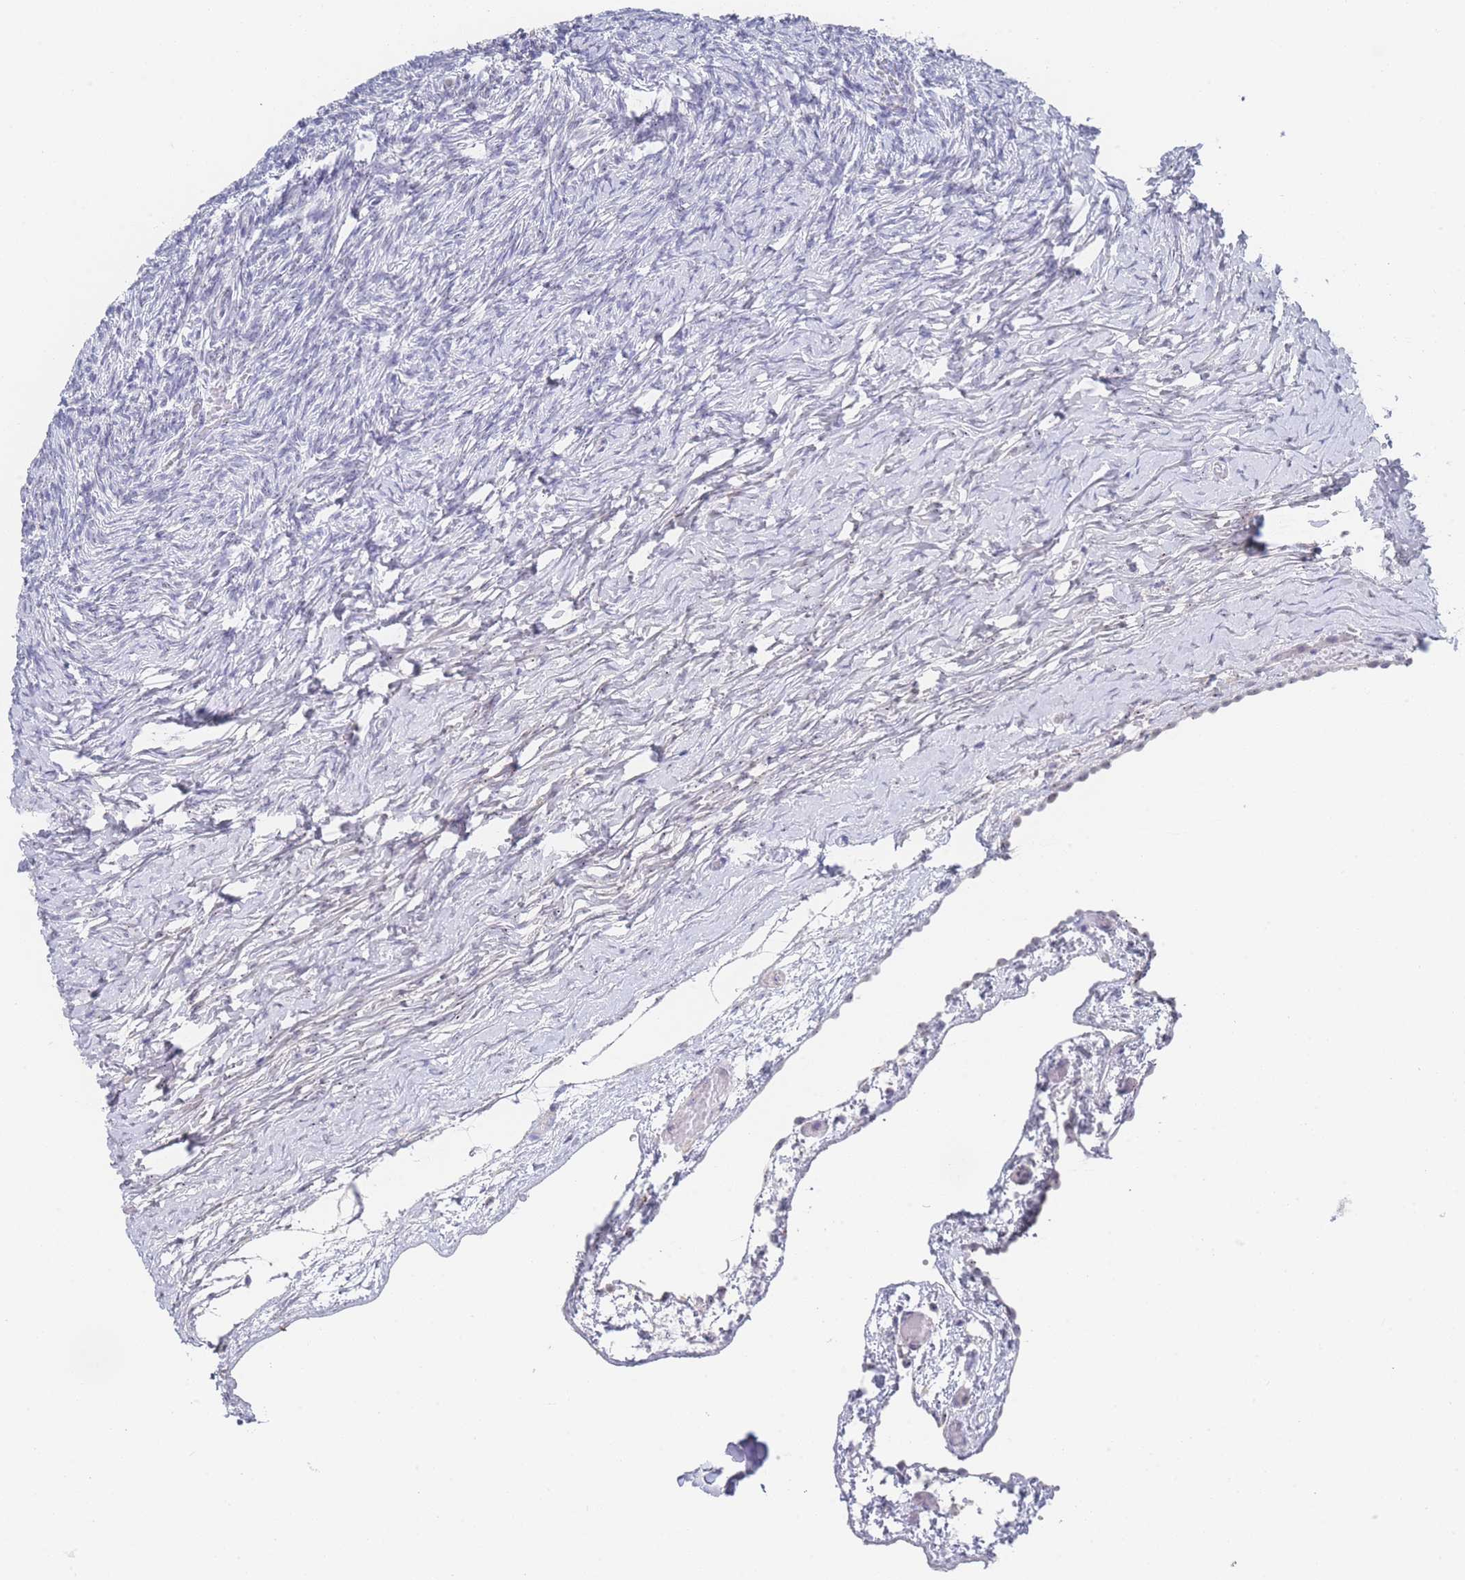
{"staining": {"intensity": "negative", "quantity": "none", "location": "none"}, "tissue": "ovary", "cell_type": "Ovarian stroma cells", "image_type": "normal", "snomed": [{"axis": "morphology", "description": "Normal tissue, NOS"}, {"axis": "topography", "description": "Ovary"}], "caption": "Immunohistochemistry micrograph of benign ovary: human ovary stained with DAB (3,3'-diaminobenzidine) shows no significant protein positivity in ovarian stroma cells.", "gene": "ZNF142", "patient": {"sex": "female", "age": 39}}